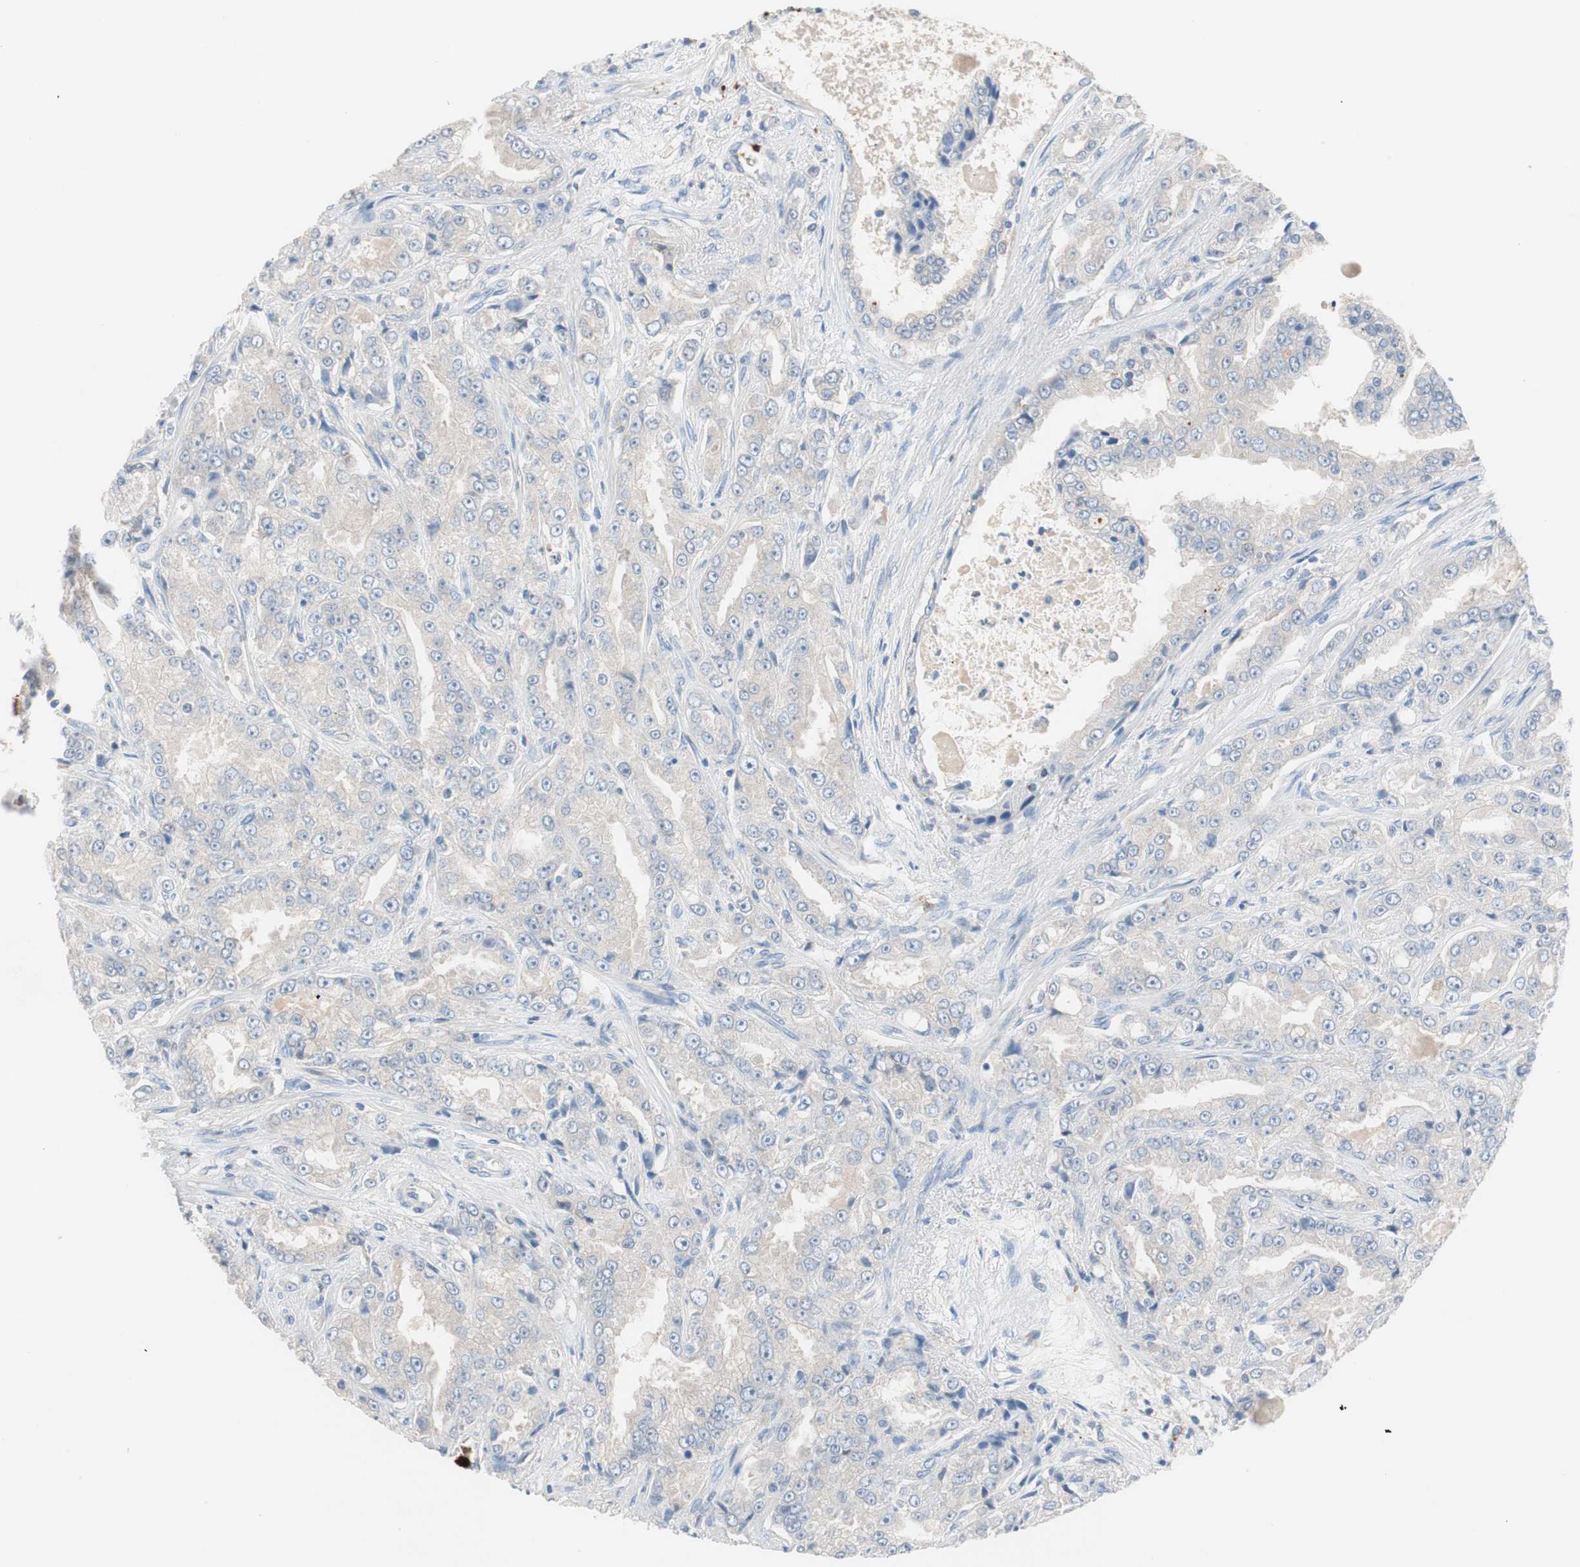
{"staining": {"intensity": "weak", "quantity": ">75%", "location": "cytoplasmic/membranous"}, "tissue": "prostate cancer", "cell_type": "Tumor cells", "image_type": "cancer", "snomed": [{"axis": "morphology", "description": "Adenocarcinoma, High grade"}, {"axis": "topography", "description": "Prostate"}], "caption": "Immunohistochemistry (DAB (3,3'-diaminobenzidine)) staining of prostate cancer (high-grade adenocarcinoma) reveals weak cytoplasmic/membranous protein staining in approximately >75% of tumor cells.", "gene": "CLEC4D", "patient": {"sex": "male", "age": 73}}